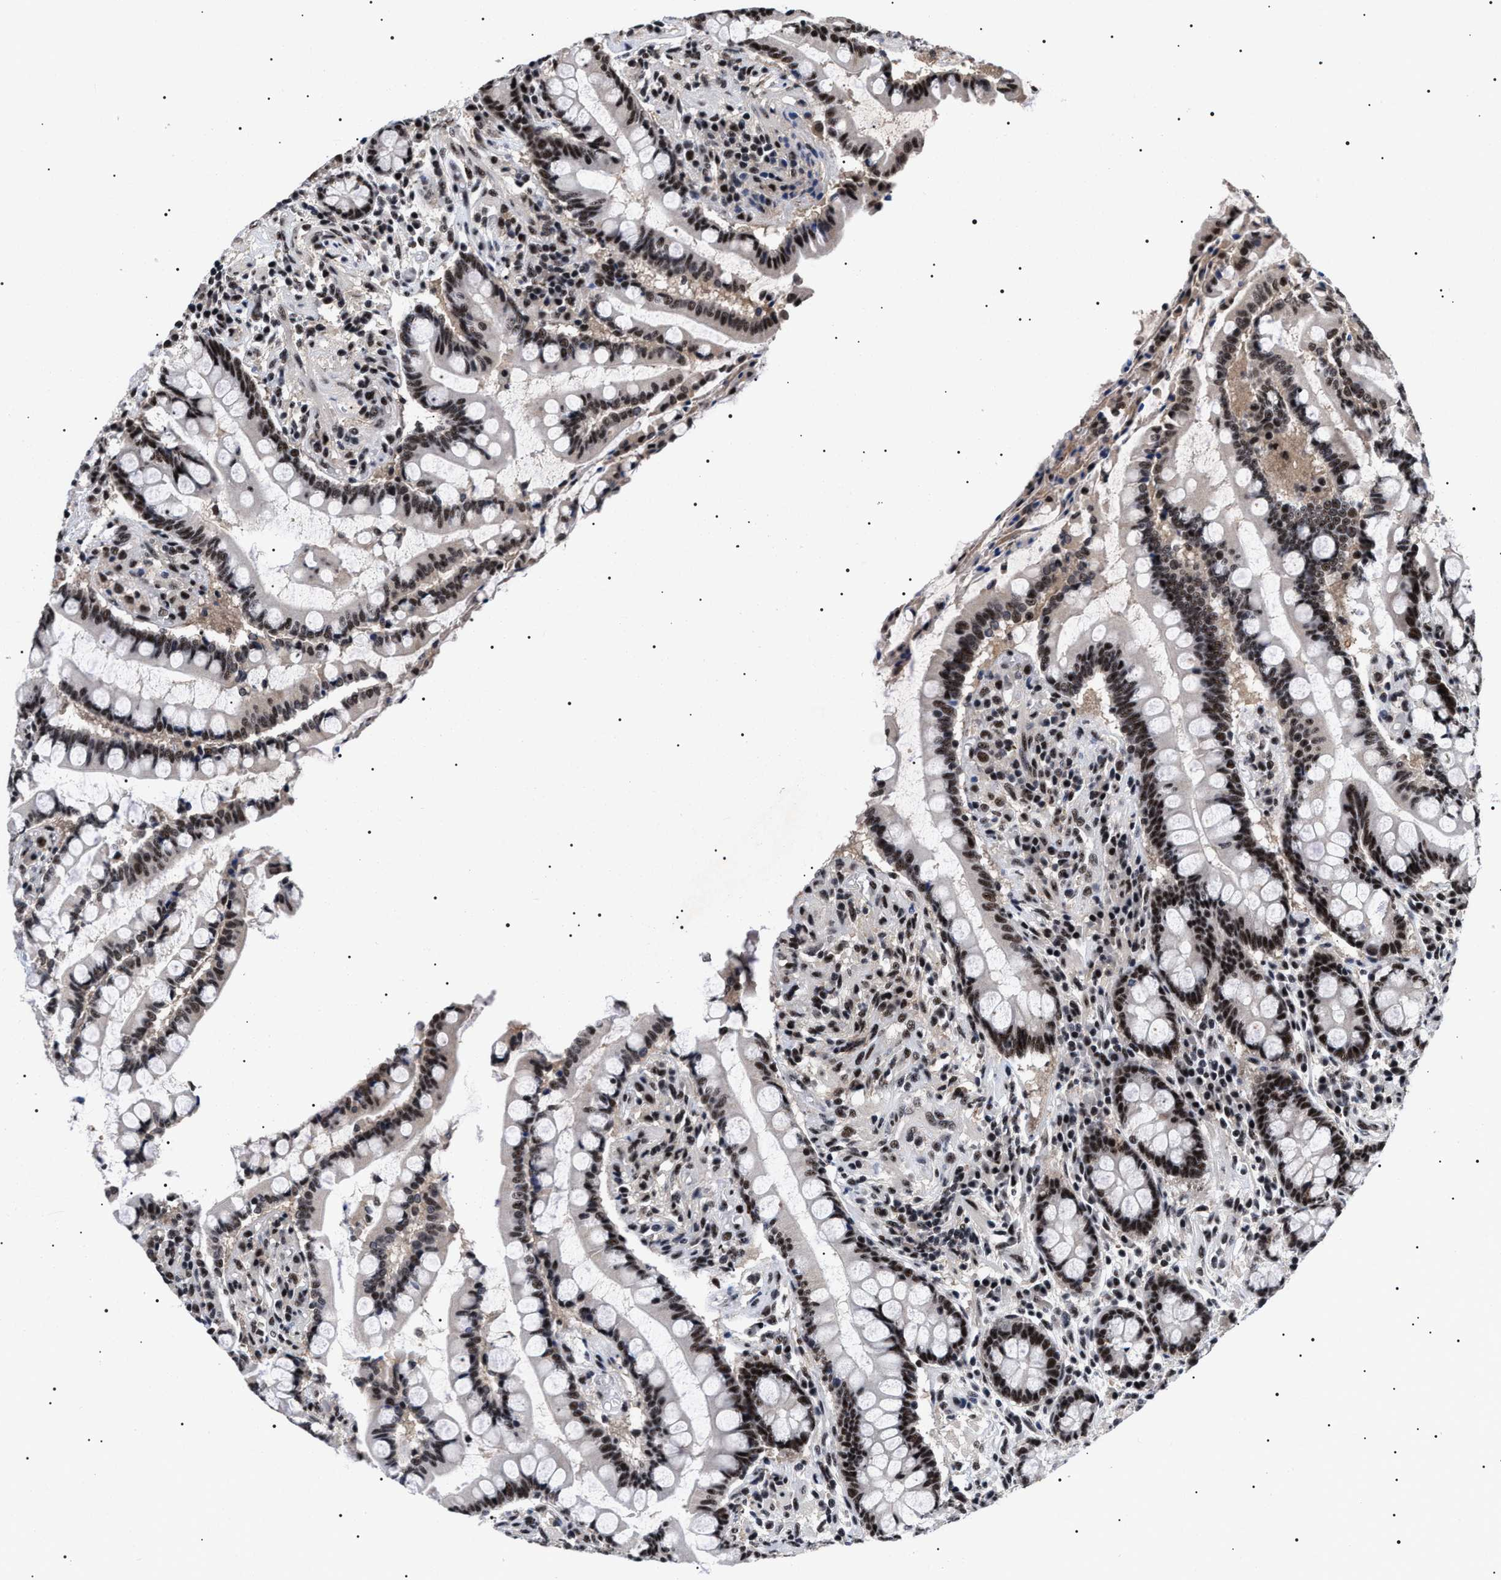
{"staining": {"intensity": "strong", "quantity": ">75%", "location": "nuclear"}, "tissue": "colon", "cell_type": "Endothelial cells", "image_type": "normal", "snomed": [{"axis": "morphology", "description": "Normal tissue, NOS"}, {"axis": "topography", "description": "Colon"}], "caption": "Protein staining of unremarkable colon exhibits strong nuclear expression in approximately >75% of endothelial cells.", "gene": "CAAP1", "patient": {"sex": "male", "age": 73}}